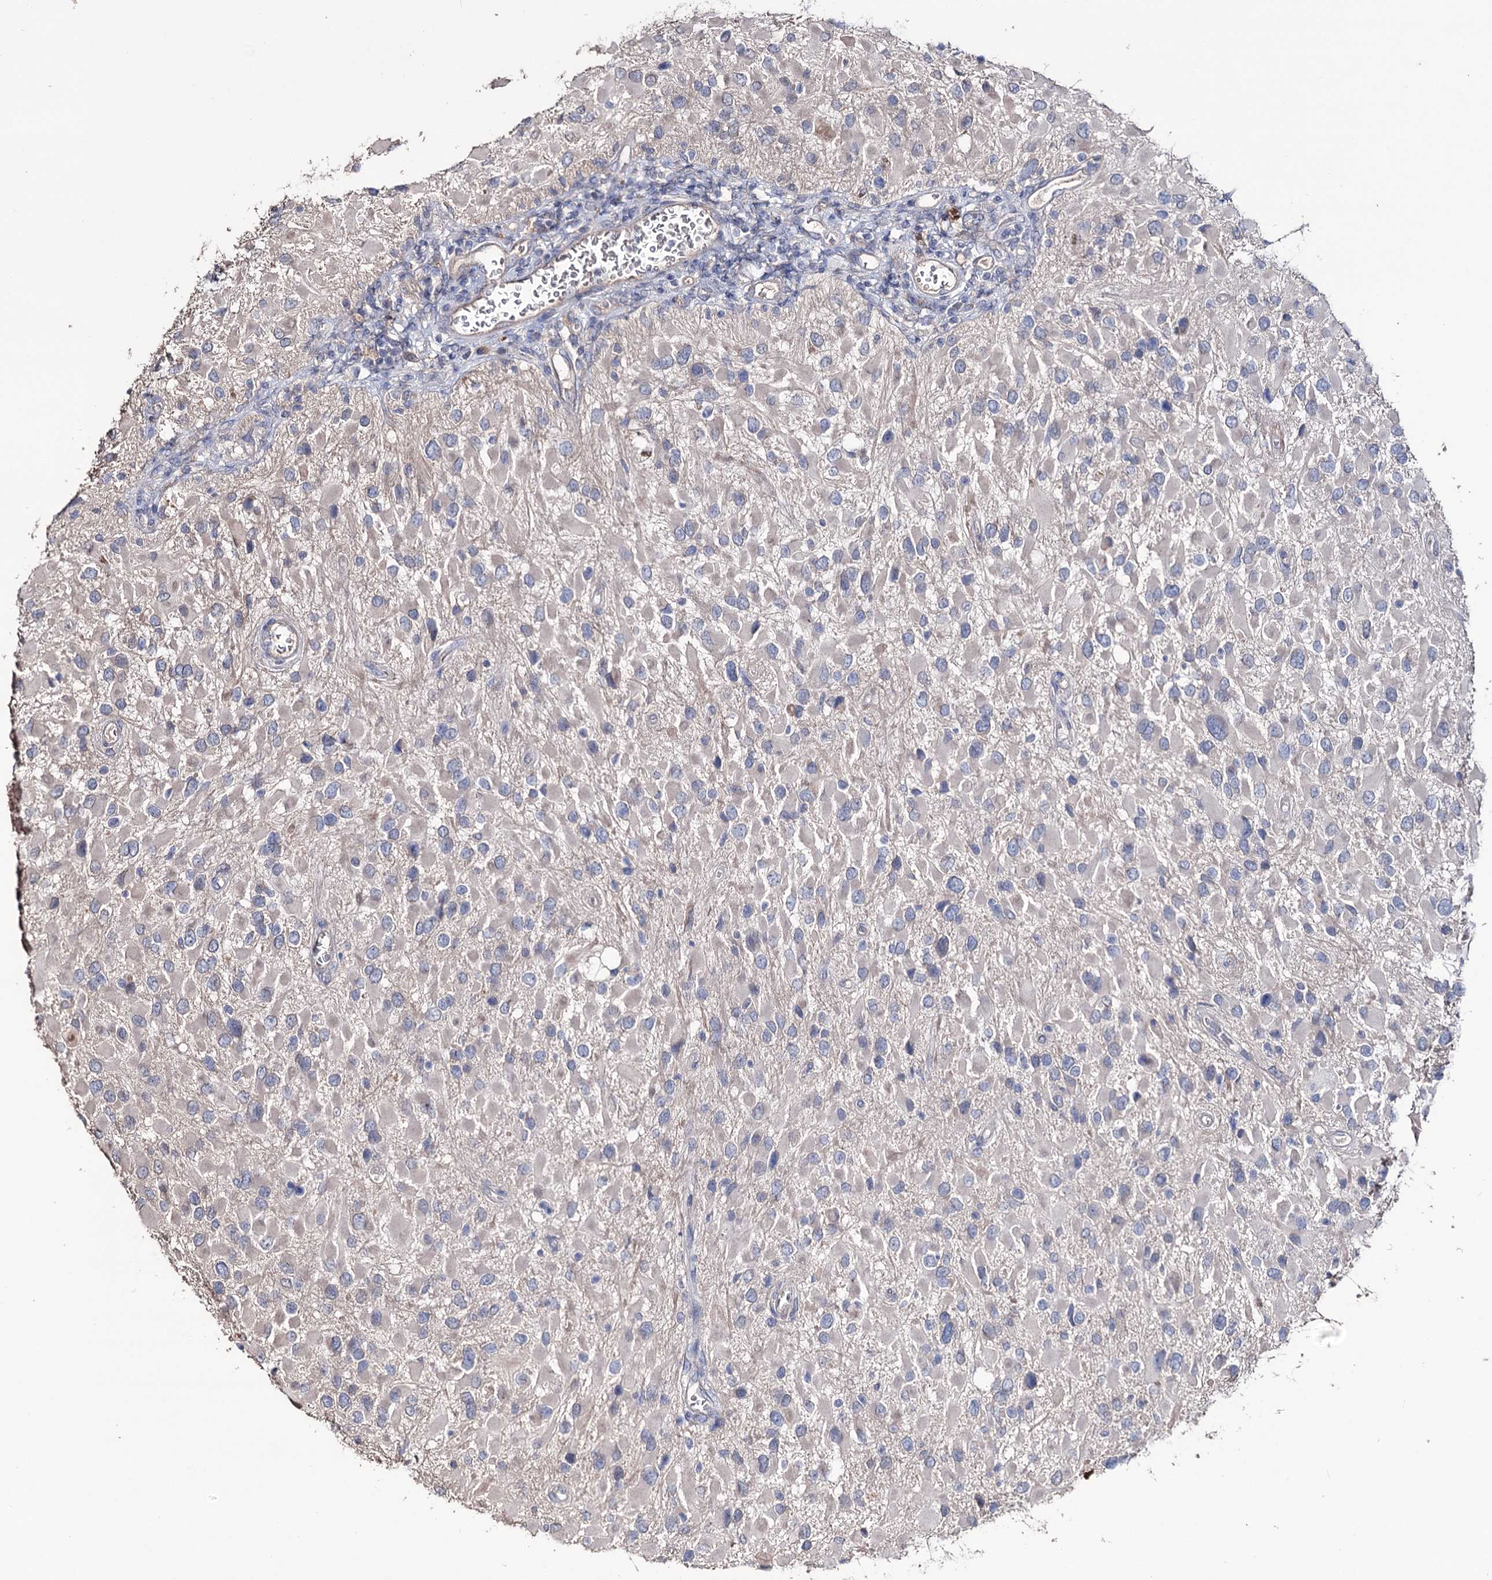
{"staining": {"intensity": "negative", "quantity": "none", "location": "none"}, "tissue": "glioma", "cell_type": "Tumor cells", "image_type": "cancer", "snomed": [{"axis": "morphology", "description": "Glioma, malignant, High grade"}, {"axis": "topography", "description": "Brain"}], "caption": "This is an immunohistochemistry (IHC) photomicrograph of human malignant high-grade glioma. There is no positivity in tumor cells.", "gene": "EPB41L5", "patient": {"sex": "male", "age": 53}}